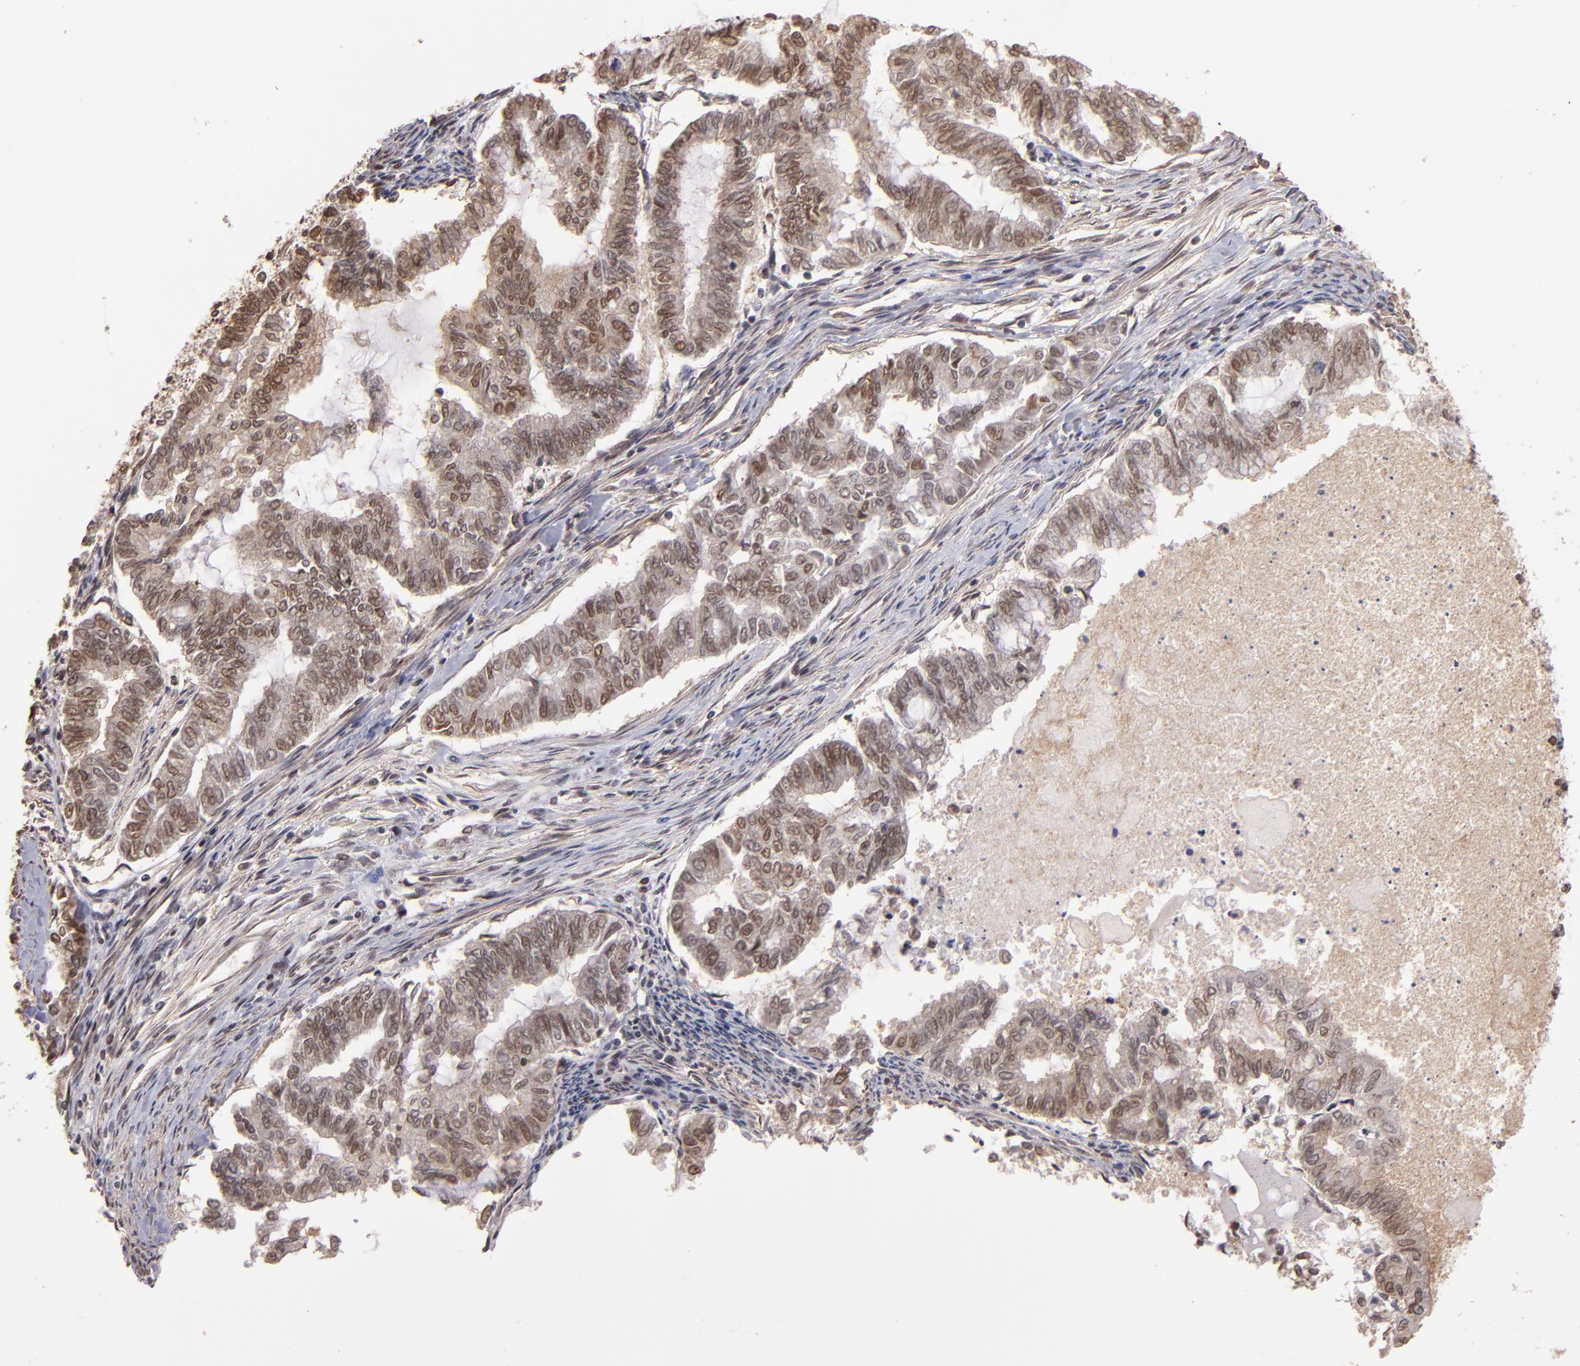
{"staining": {"intensity": "weak", "quantity": "25%-75%", "location": "nuclear"}, "tissue": "endometrial cancer", "cell_type": "Tumor cells", "image_type": "cancer", "snomed": [{"axis": "morphology", "description": "Adenocarcinoma, NOS"}, {"axis": "topography", "description": "Endometrium"}], "caption": "A histopathology image of human endometrial cancer (adenocarcinoma) stained for a protein displays weak nuclear brown staining in tumor cells.", "gene": "TERF2", "patient": {"sex": "female", "age": 79}}